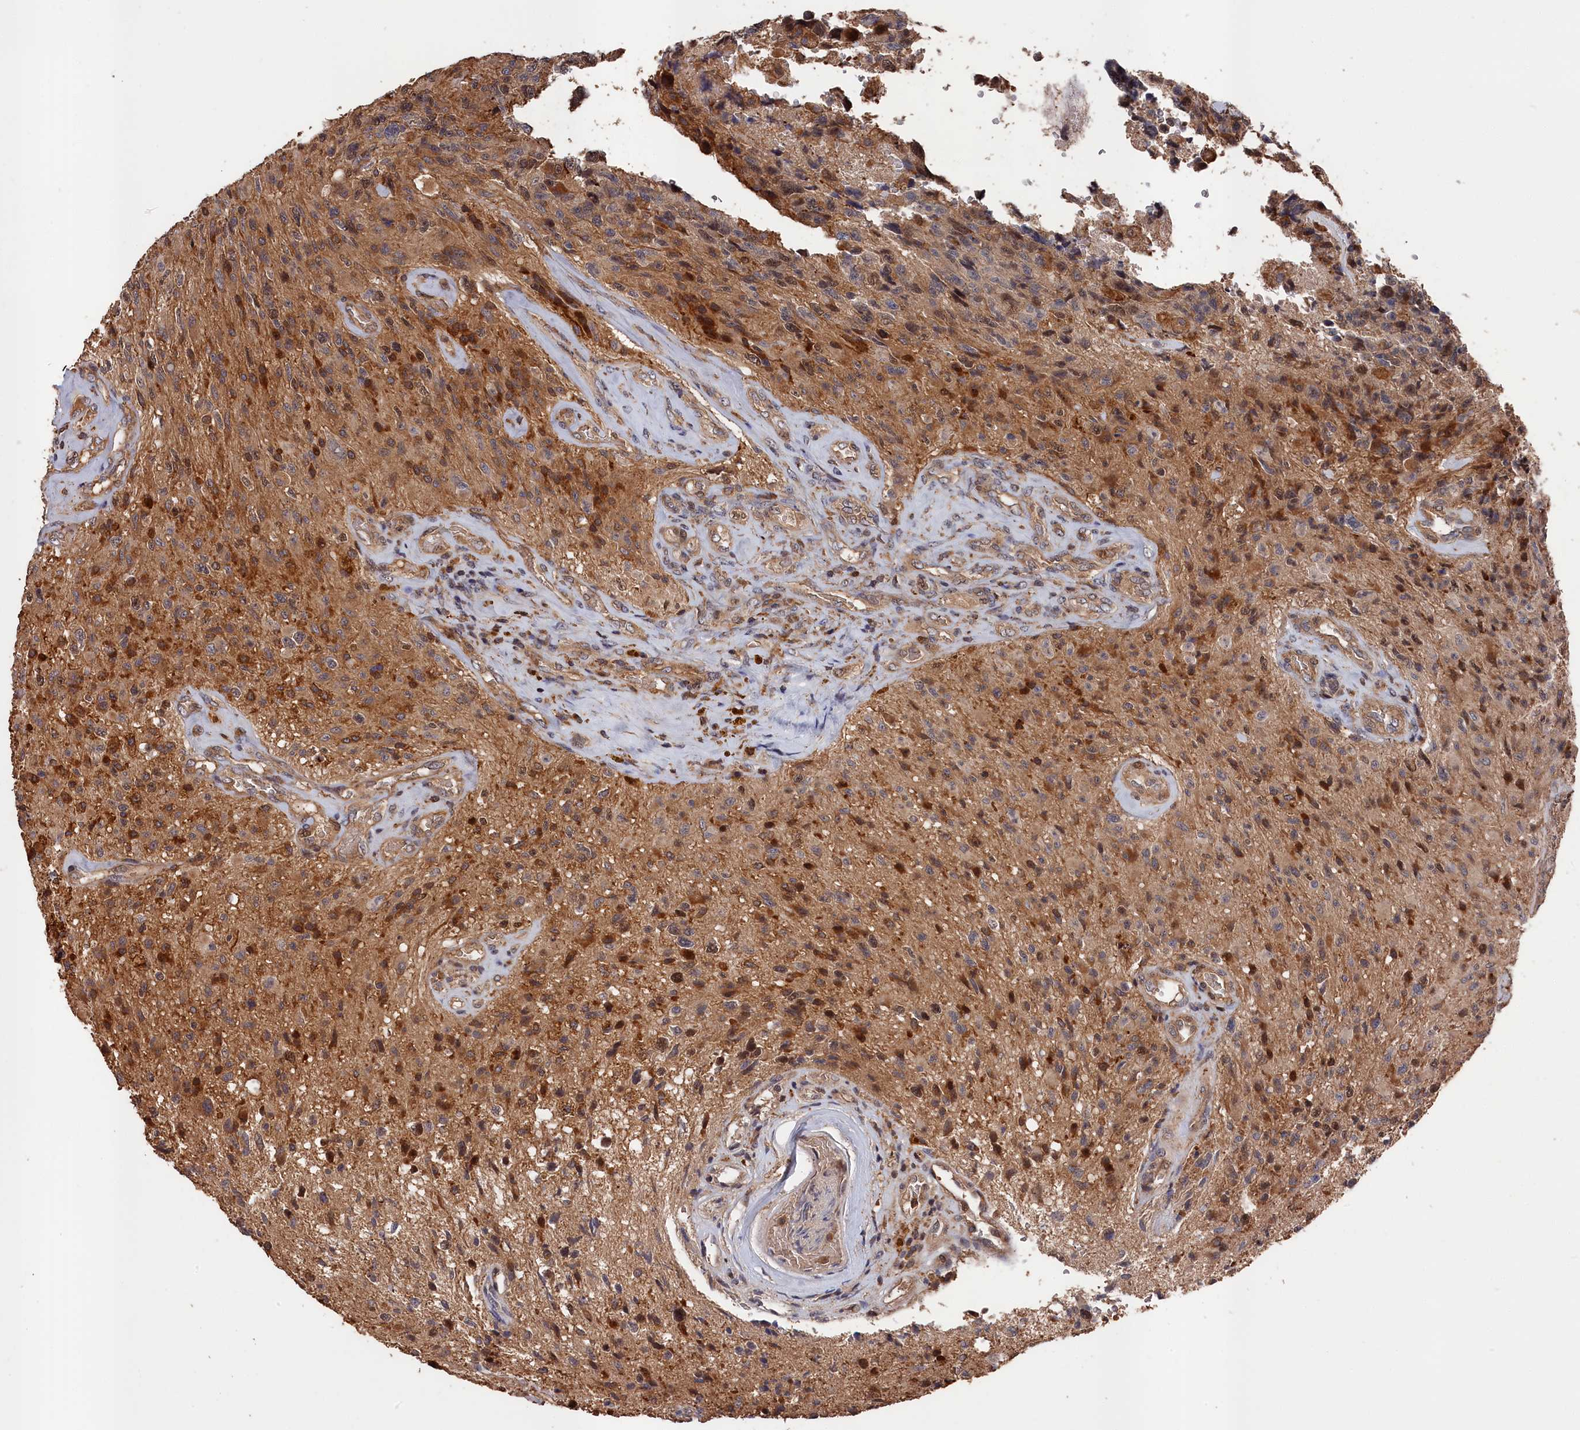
{"staining": {"intensity": "moderate", "quantity": "<25%", "location": "cytoplasmic/membranous"}, "tissue": "glioma", "cell_type": "Tumor cells", "image_type": "cancer", "snomed": [{"axis": "morphology", "description": "Glioma, malignant, High grade"}, {"axis": "topography", "description": "Brain"}], "caption": "Approximately <25% of tumor cells in human glioma exhibit moderate cytoplasmic/membranous protein staining as visualized by brown immunohistochemical staining.", "gene": "RMI2", "patient": {"sex": "male", "age": 69}}